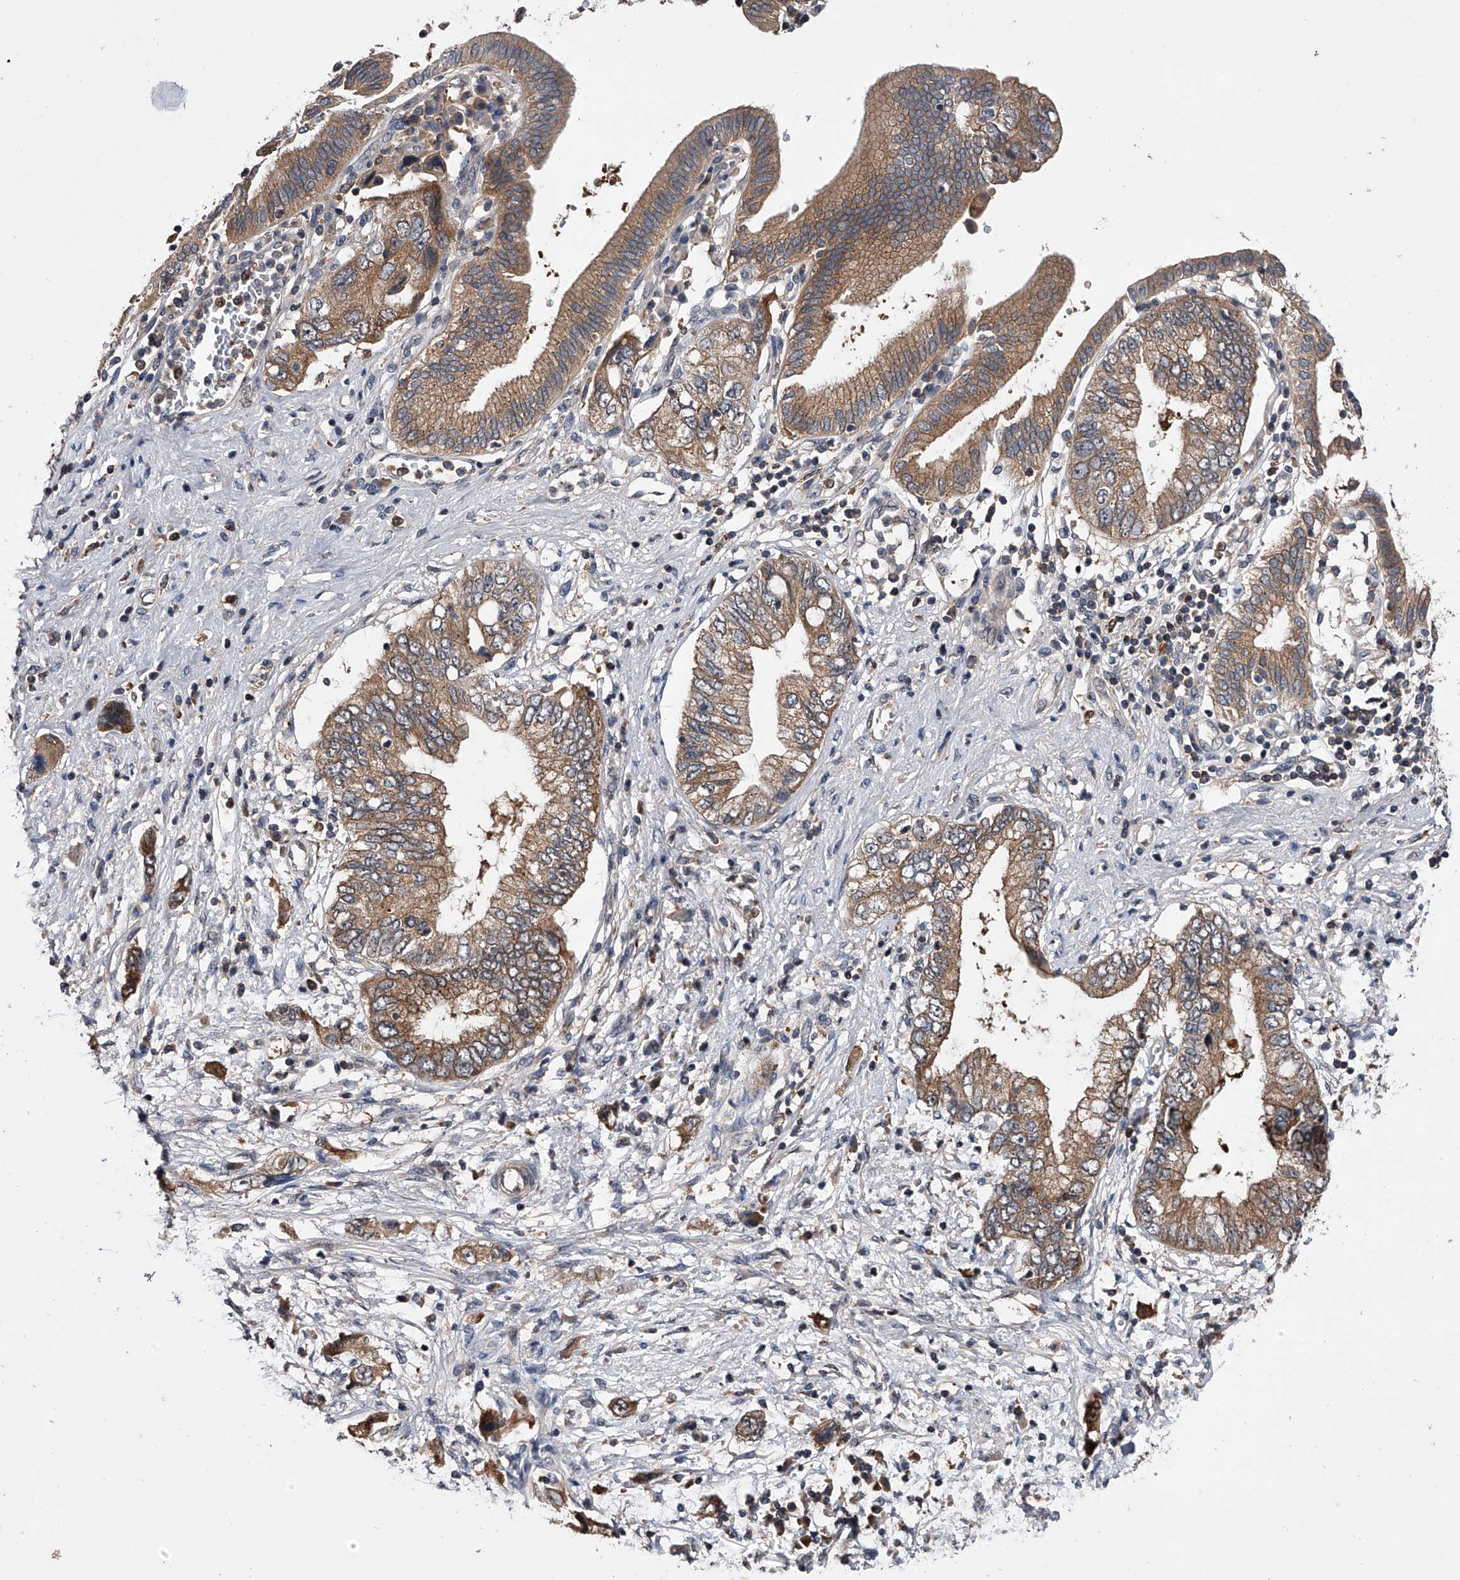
{"staining": {"intensity": "moderate", "quantity": ">75%", "location": "cytoplasmic/membranous"}, "tissue": "pancreatic cancer", "cell_type": "Tumor cells", "image_type": "cancer", "snomed": [{"axis": "morphology", "description": "Adenocarcinoma, NOS"}, {"axis": "topography", "description": "Pancreas"}], "caption": "Pancreatic adenocarcinoma stained with a brown dye reveals moderate cytoplasmic/membranous positive positivity in approximately >75% of tumor cells.", "gene": "ZNF30", "patient": {"sex": "female", "age": 73}}